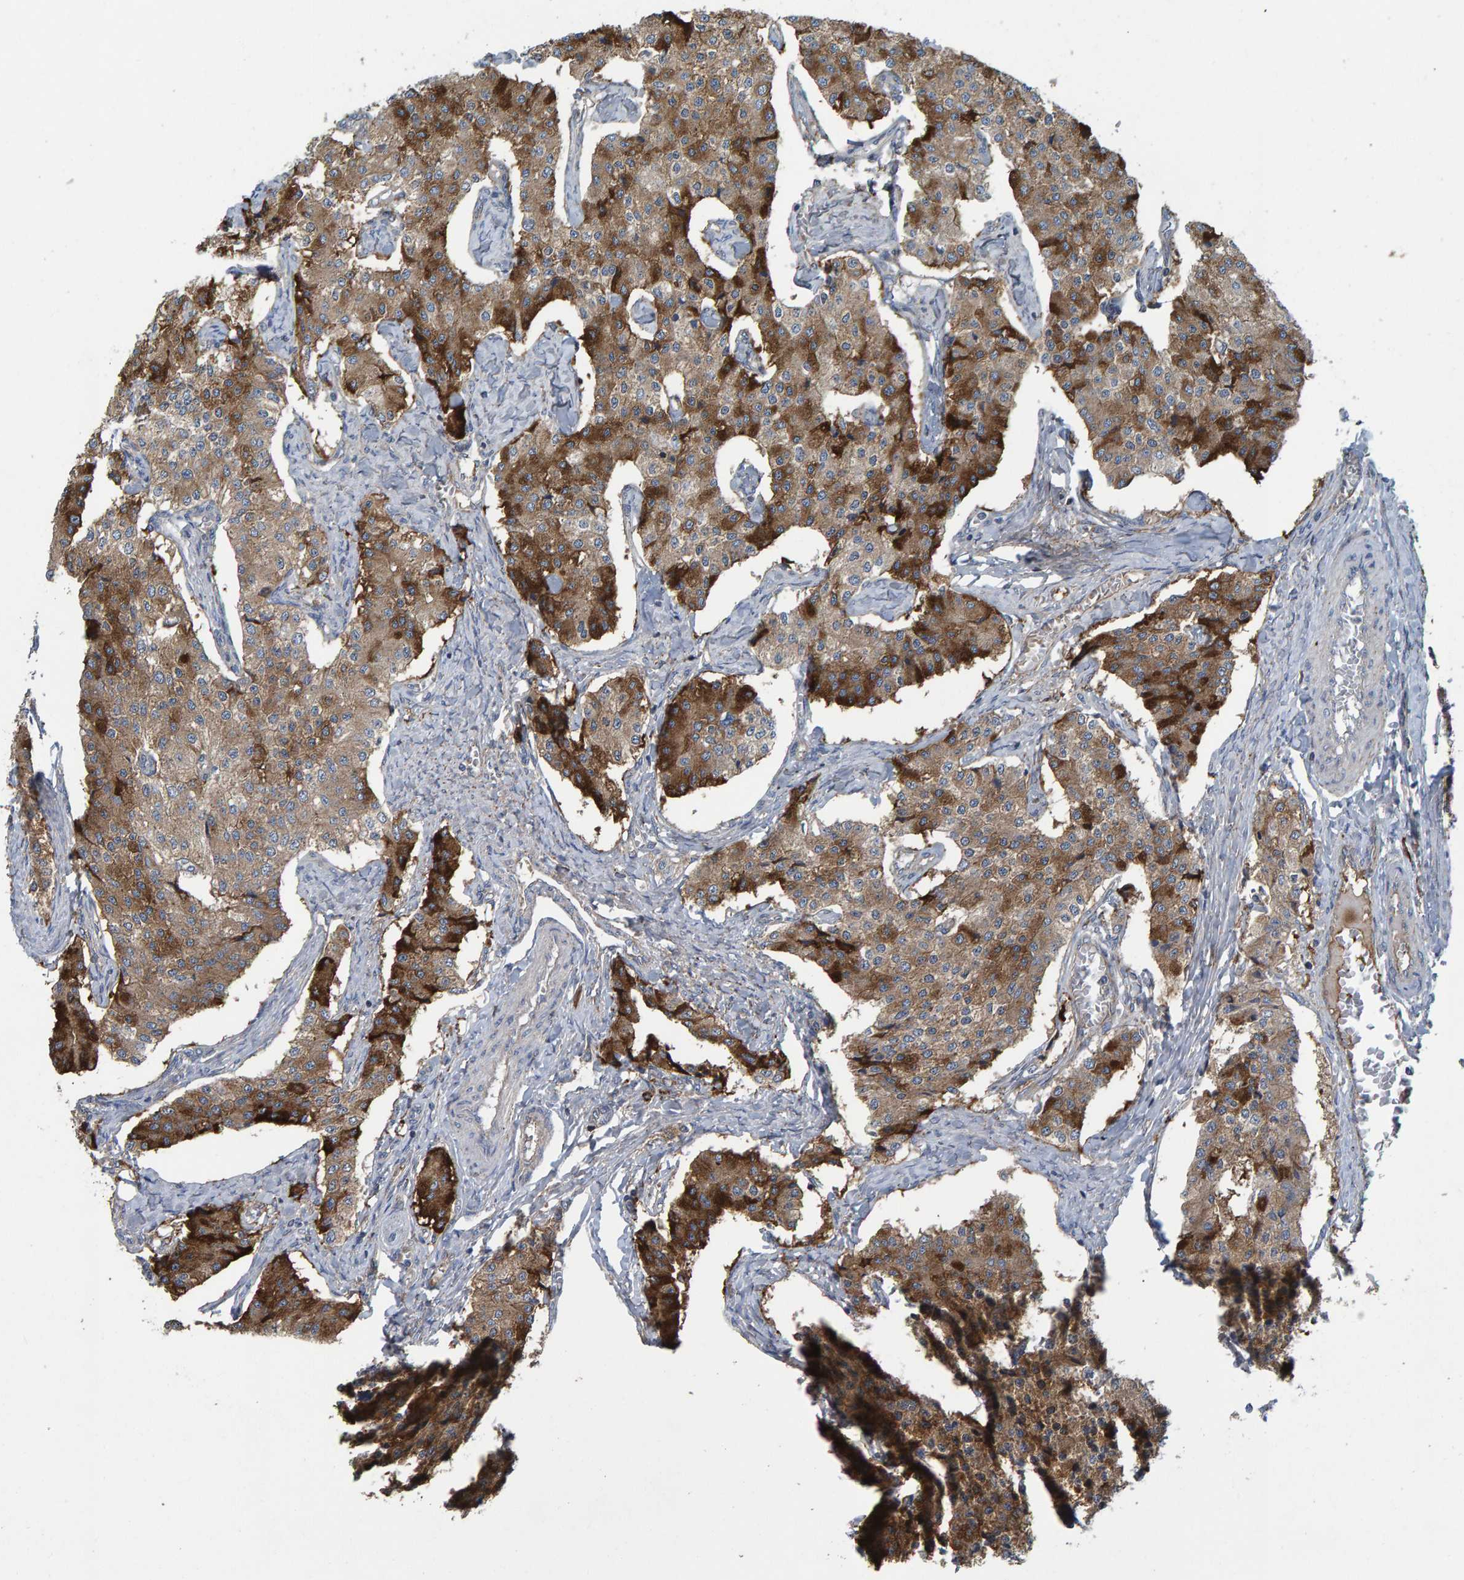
{"staining": {"intensity": "moderate", "quantity": ">75%", "location": "cytoplasmic/membranous"}, "tissue": "carcinoid", "cell_type": "Tumor cells", "image_type": "cancer", "snomed": [{"axis": "morphology", "description": "Carcinoid, malignant, NOS"}, {"axis": "topography", "description": "Colon"}], "caption": "This image shows IHC staining of human carcinoid, with medium moderate cytoplasmic/membranous expression in about >75% of tumor cells.", "gene": "LRSAM1", "patient": {"sex": "female", "age": 52}}